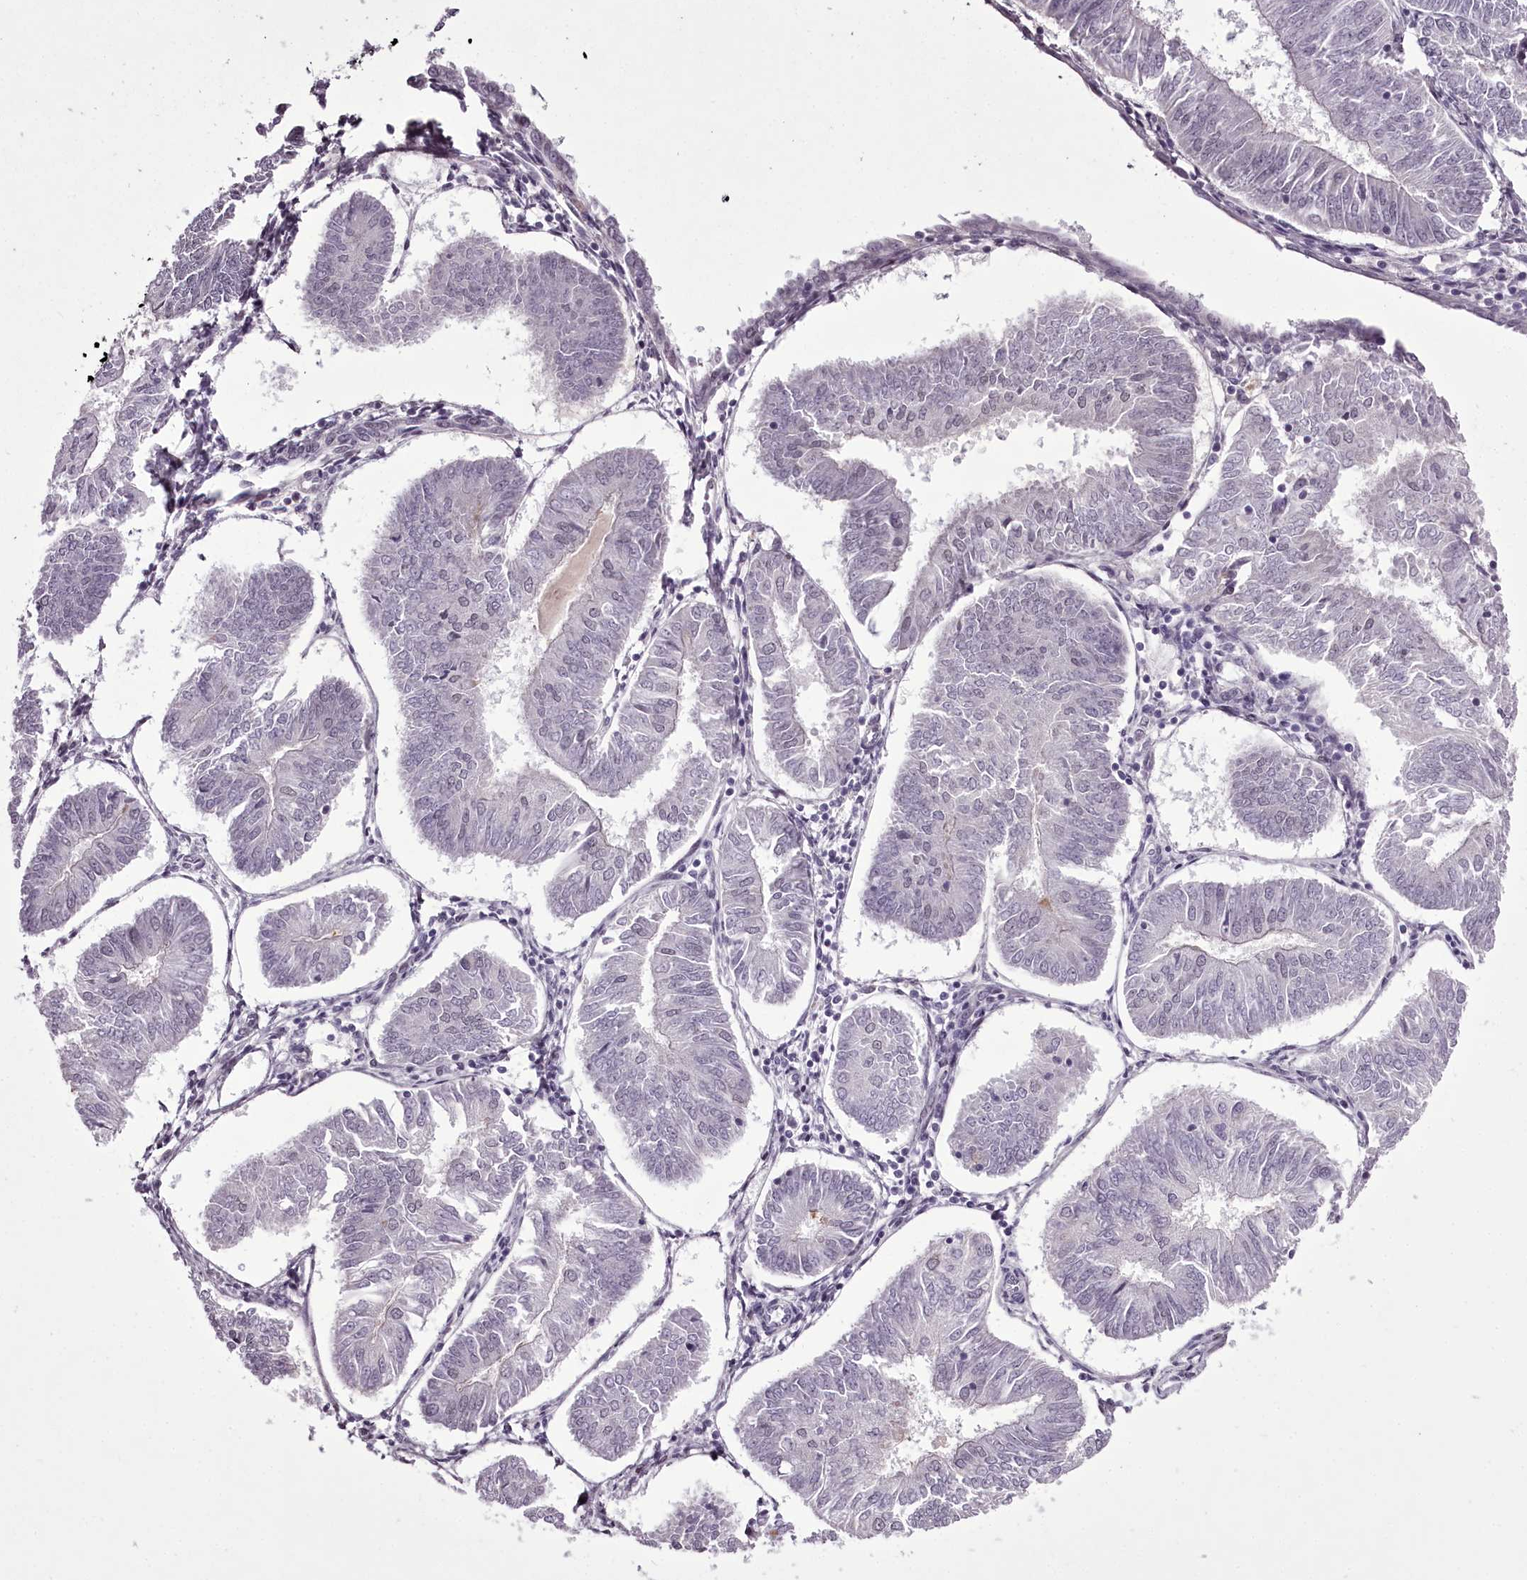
{"staining": {"intensity": "negative", "quantity": "none", "location": "none"}, "tissue": "endometrial cancer", "cell_type": "Tumor cells", "image_type": "cancer", "snomed": [{"axis": "morphology", "description": "Adenocarcinoma, NOS"}, {"axis": "topography", "description": "Endometrium"}], "caption": "A high-resolution photomicrograph shows immunohistochemistry staining of endometrial cancer, which demonstrates no significant positivity in tumor cells.", "gene": "C1orf56", "patient": {"sex": "female", "age": 58}}